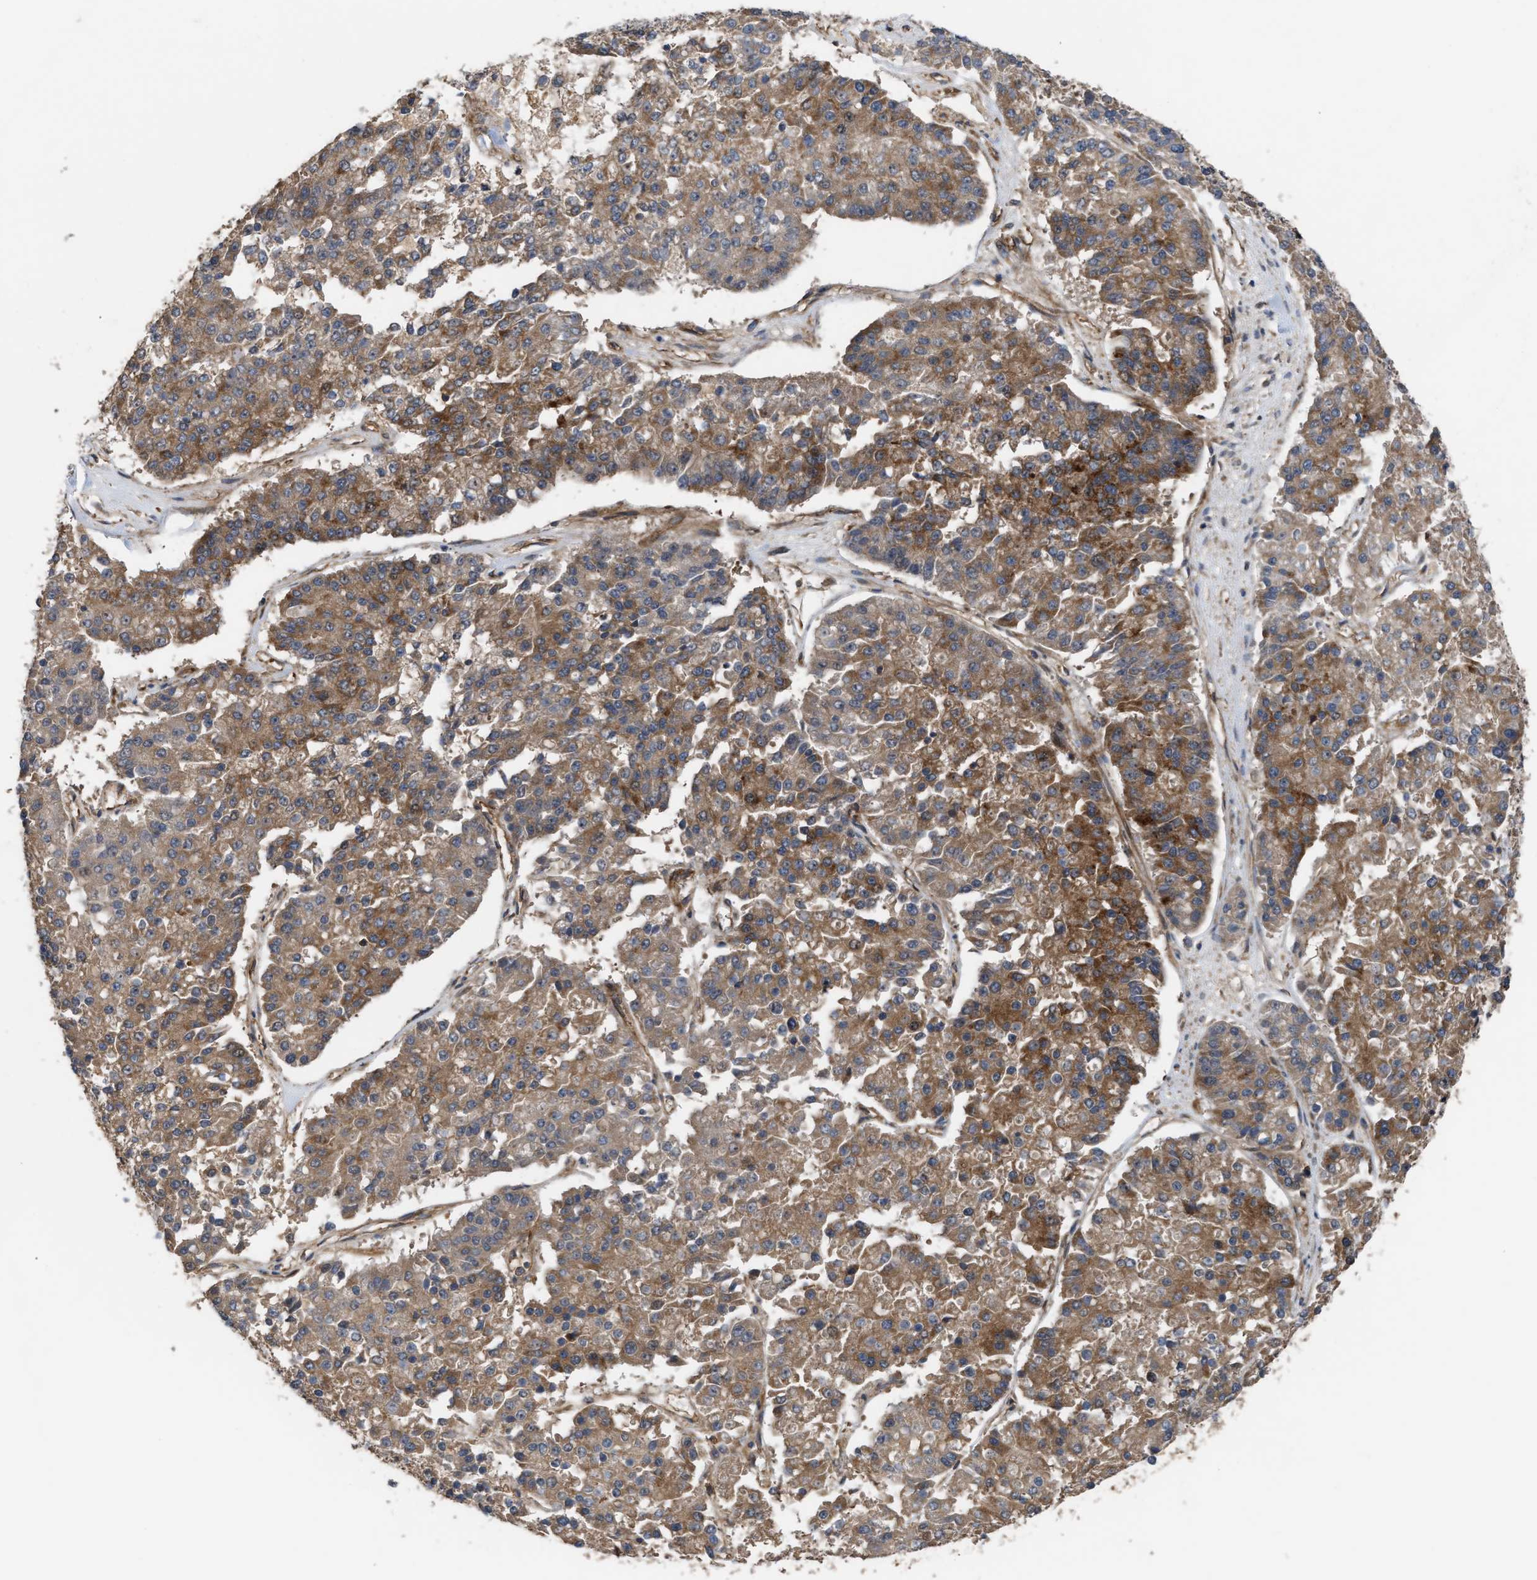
{"staining": {"intensity": "strong", "quantity": ">75%", "location": "cytoplasmic/membranous"}, "tissue": "pancreatic cancer", "cell_type": "Tumor cells", "image_type": "cancer", "snomed": [{"axis": "morphology", "description": "Adenocarcinoma, NOS"}, {"axis": "topography", "description": "Pancreas"}], "caption": "A photomicrograph showing strong cytoplasmic/membranous staining in approximately >75% of tumor cells in pancreatic cancer (adenocarcinoma), as visualized by brown immunohistochemical staining.", "gene": "STAU1", "patient": {"sex": "male", "age": 50}}